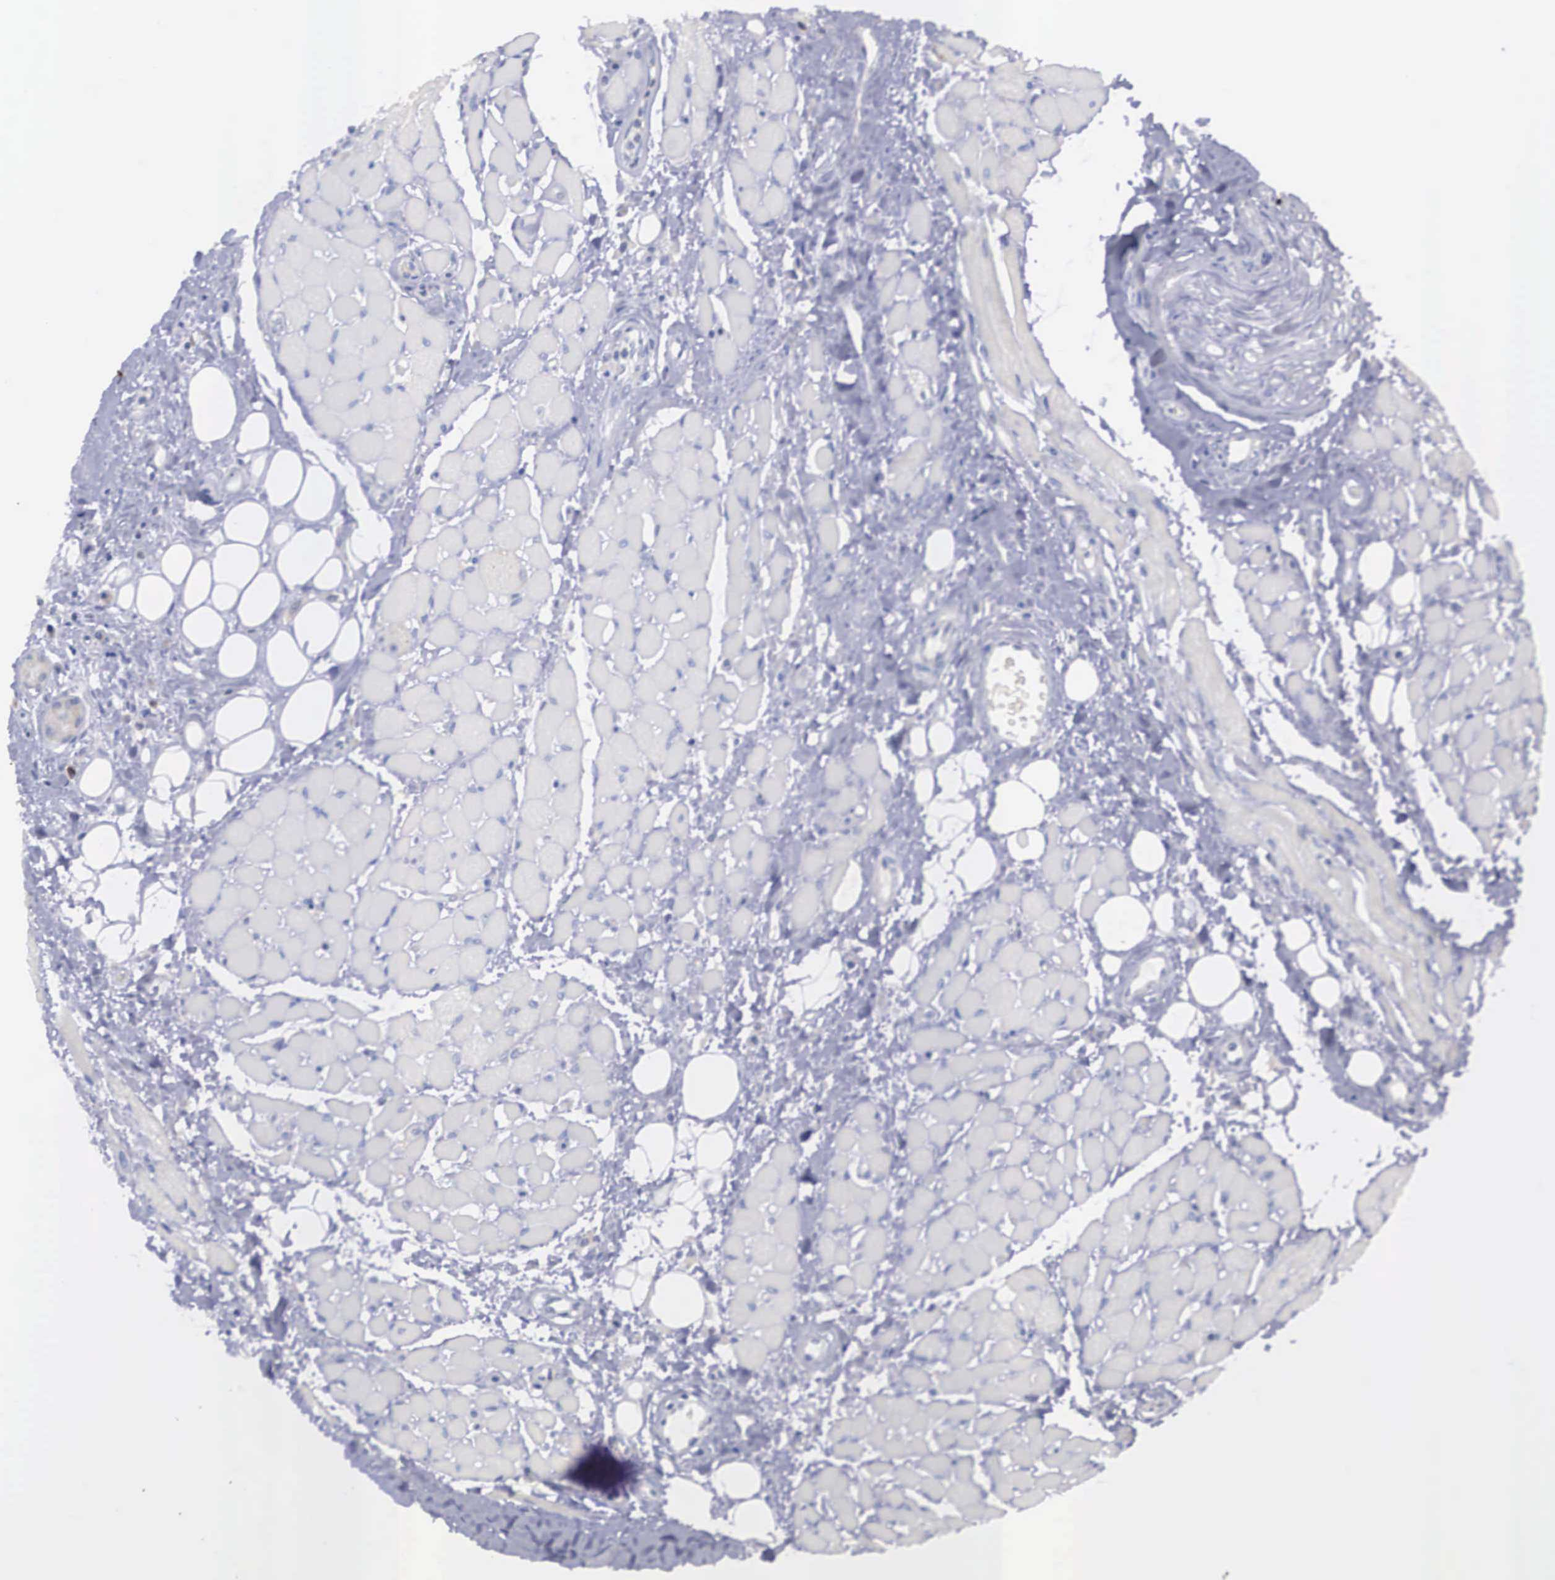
{"staining": {"intensity": "negative", "quantity": "none", "location": "none"}, "tissue": "oral mucosa", "cell_type": "Squamous epithelial cells", "image_type": "normal", "snomed": [{"axis": "morphology", "description": "Normal tissue, NOS"}, {"axis": "topography", "description": "Oral tissue"}], "caption": "The histopathology image exhibits no staining of squamous epithelial cells in unremarkable oral mucosa. (DAB (3,3'-diaminobenzidine) immunohistochemistry, high magnification).", "gene": "REPS2", "patient": {"sex": "male", "age": 54}}